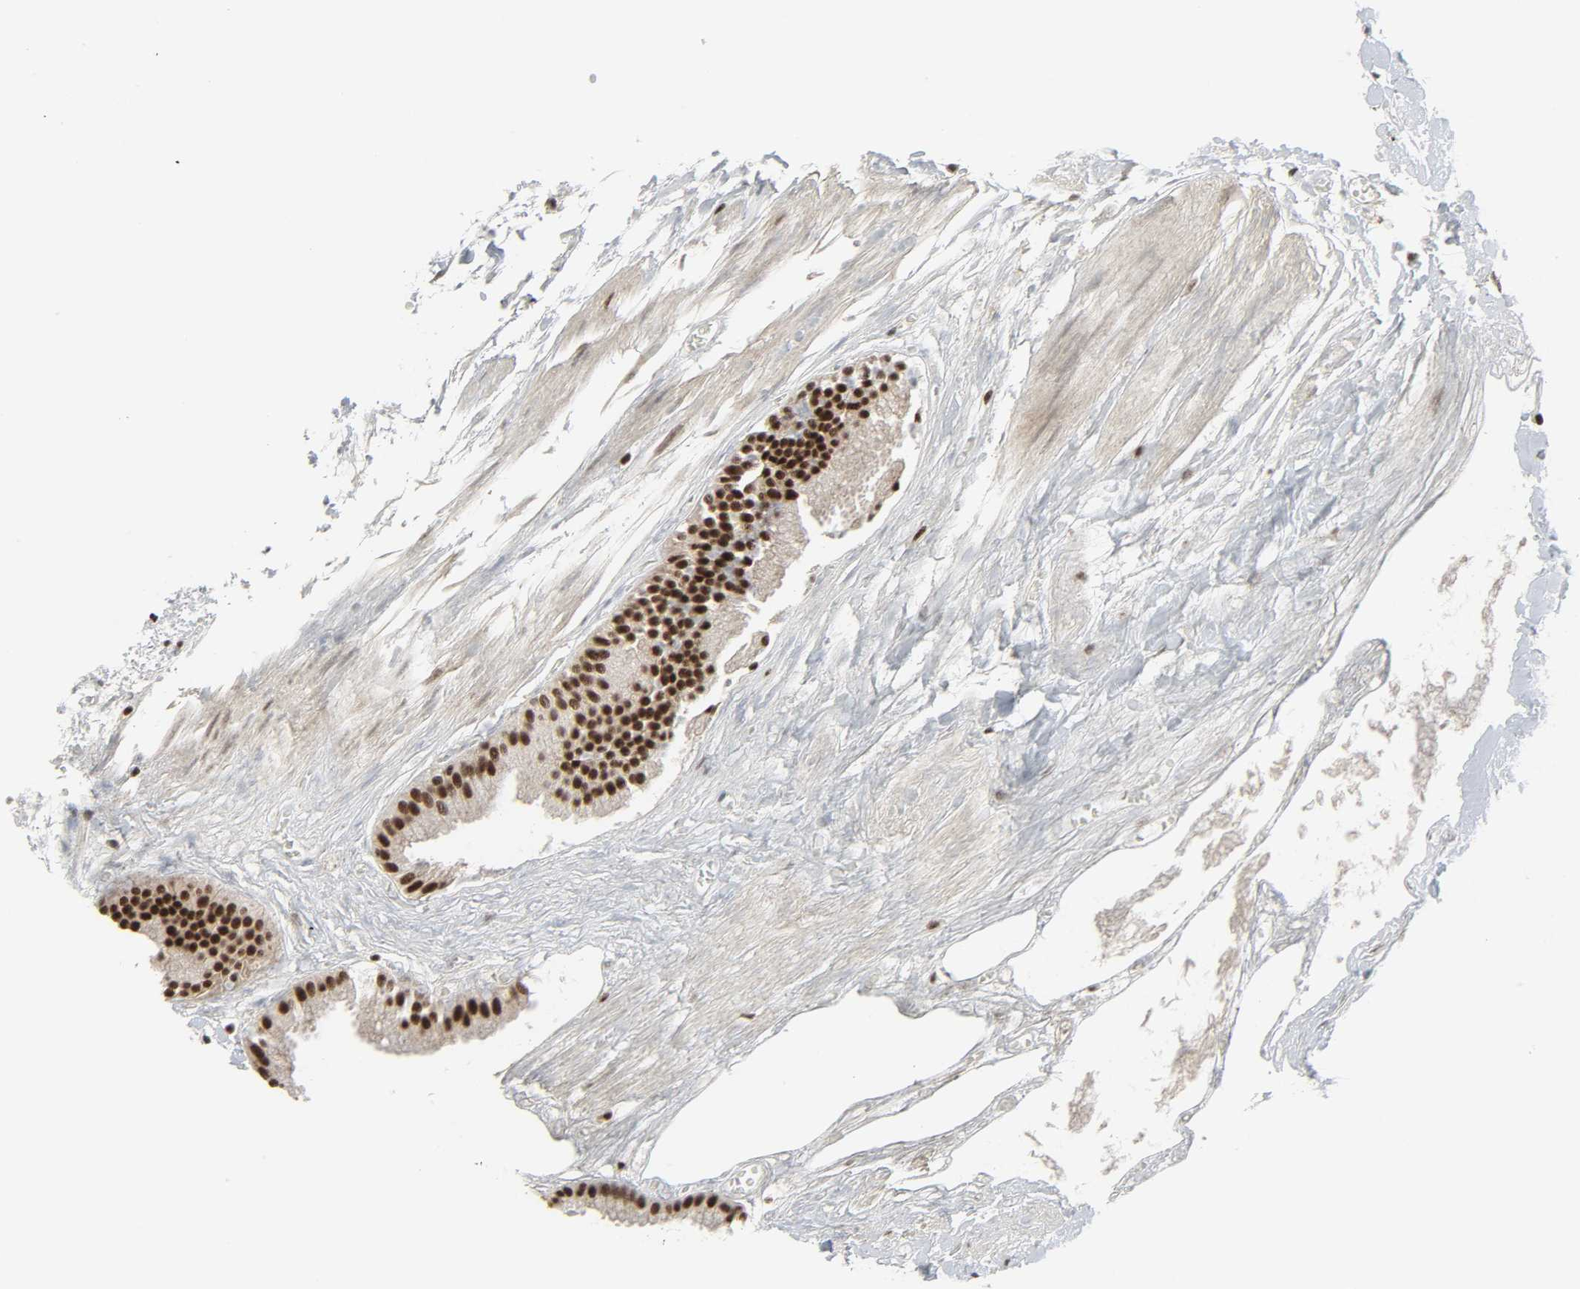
{"staining": {"intensity": "strong", "quantity": ">75%", "location": "nuclear"}, "tissue": "gallbladder", "cell_type": "Glandular cells", "image_type": "normal", "snomed": [{"axis": "morphology", "description": "Normal tissue, NOS"}, {"axis": "topography", "description": "Gallbladder"}], "caption": "This is a micrograph of IHC staining of unremarkable gallbladder, which shows strong positivity in the nuclear of glandular cells.", "gene": "CDK7", "patient": {"sex": "female", "age": 63}}